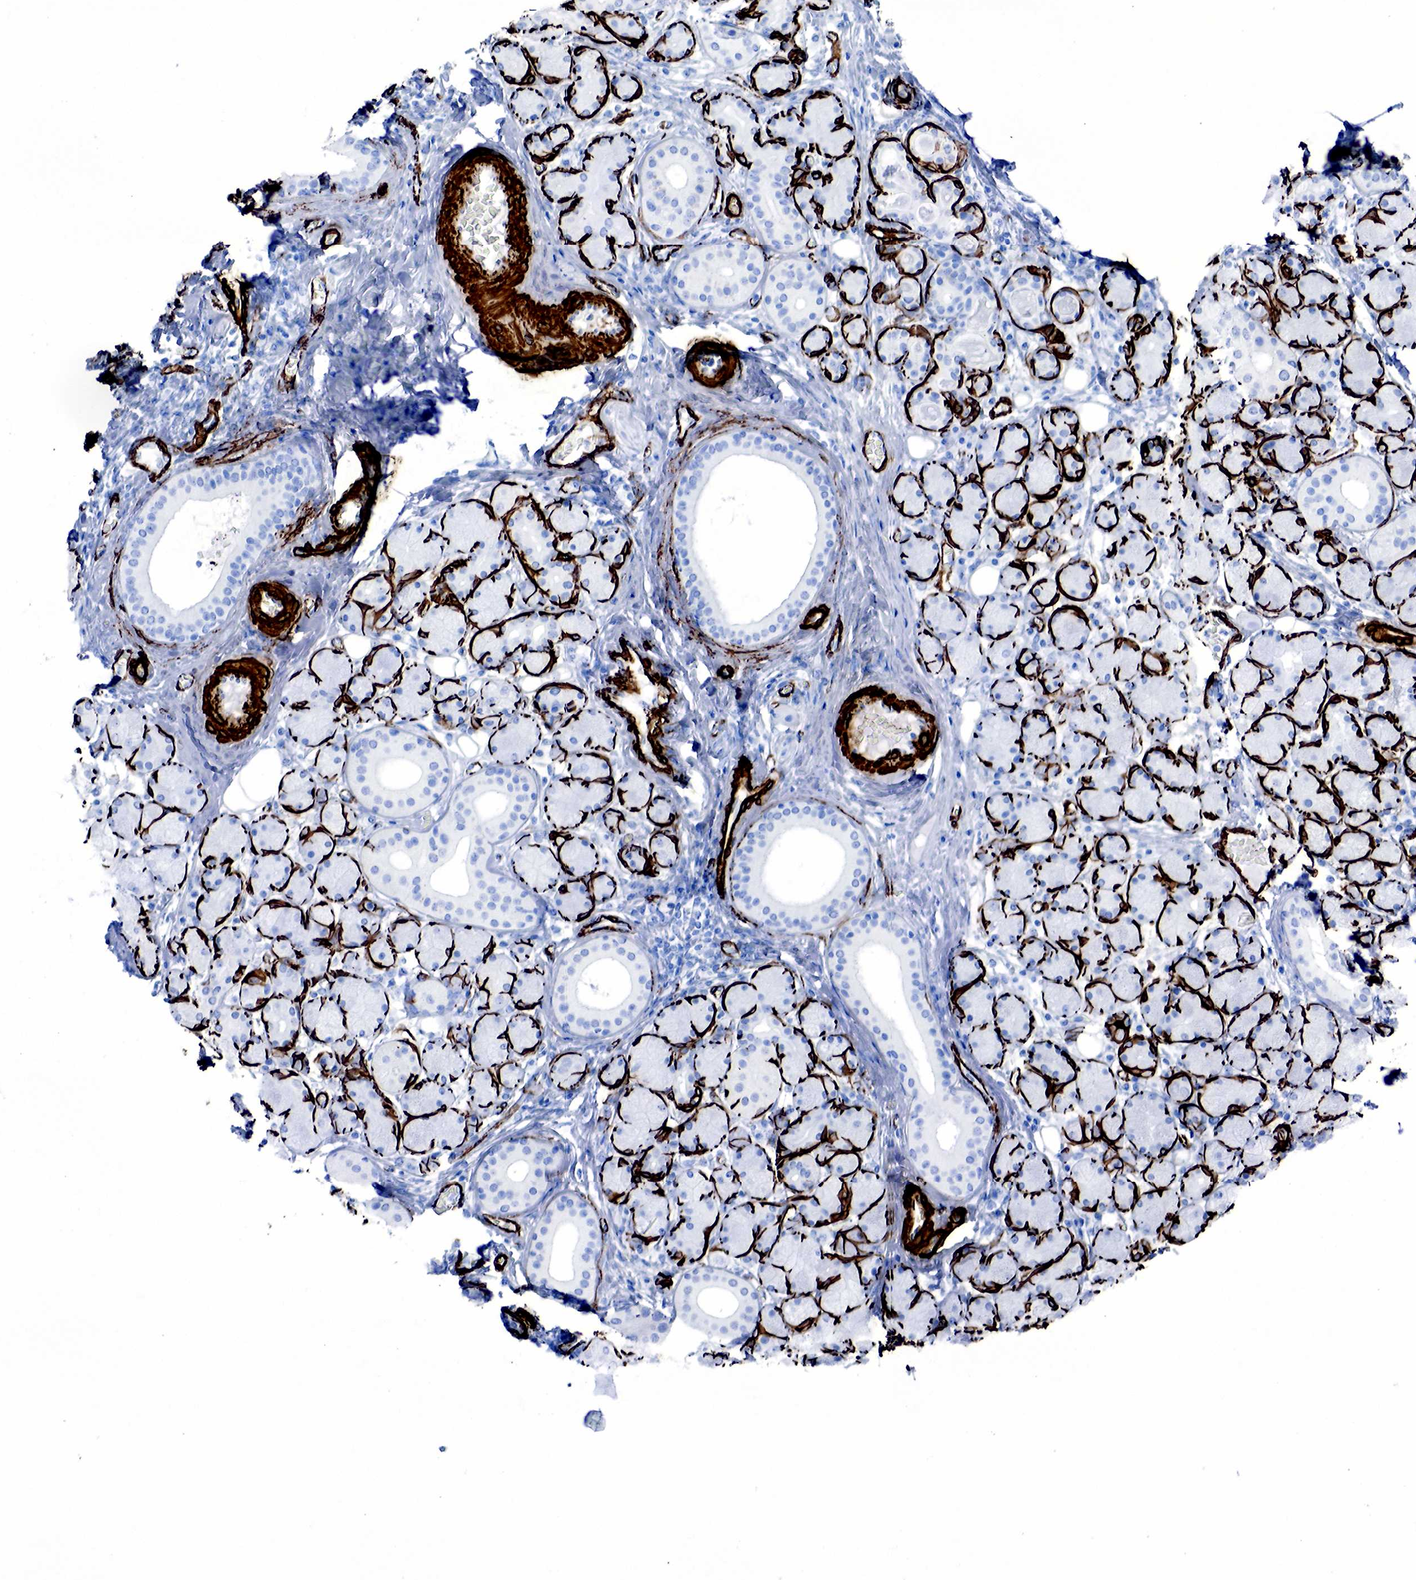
{"staining": {"intensity": "negative", "quantity": "none", "location": "none"}, "tissue": "salivary gland", "cell_type": "Glandular cells", "image_type": "normal", "snomed": [{"axis": "morphology", "description": "Normal tissue, NOS"}, {"axis": "topography", "description": "Salivary gland"}, {"axis": "topography", "description": "Peripheral nerve tissue"}], "caption": "An immunohistochemistry image of normal salivary gland is shown. There is no staining in glandular cells of salivary gland.", "gene": "ACTA2", "patient": {"sex": "male", "age": 62}}